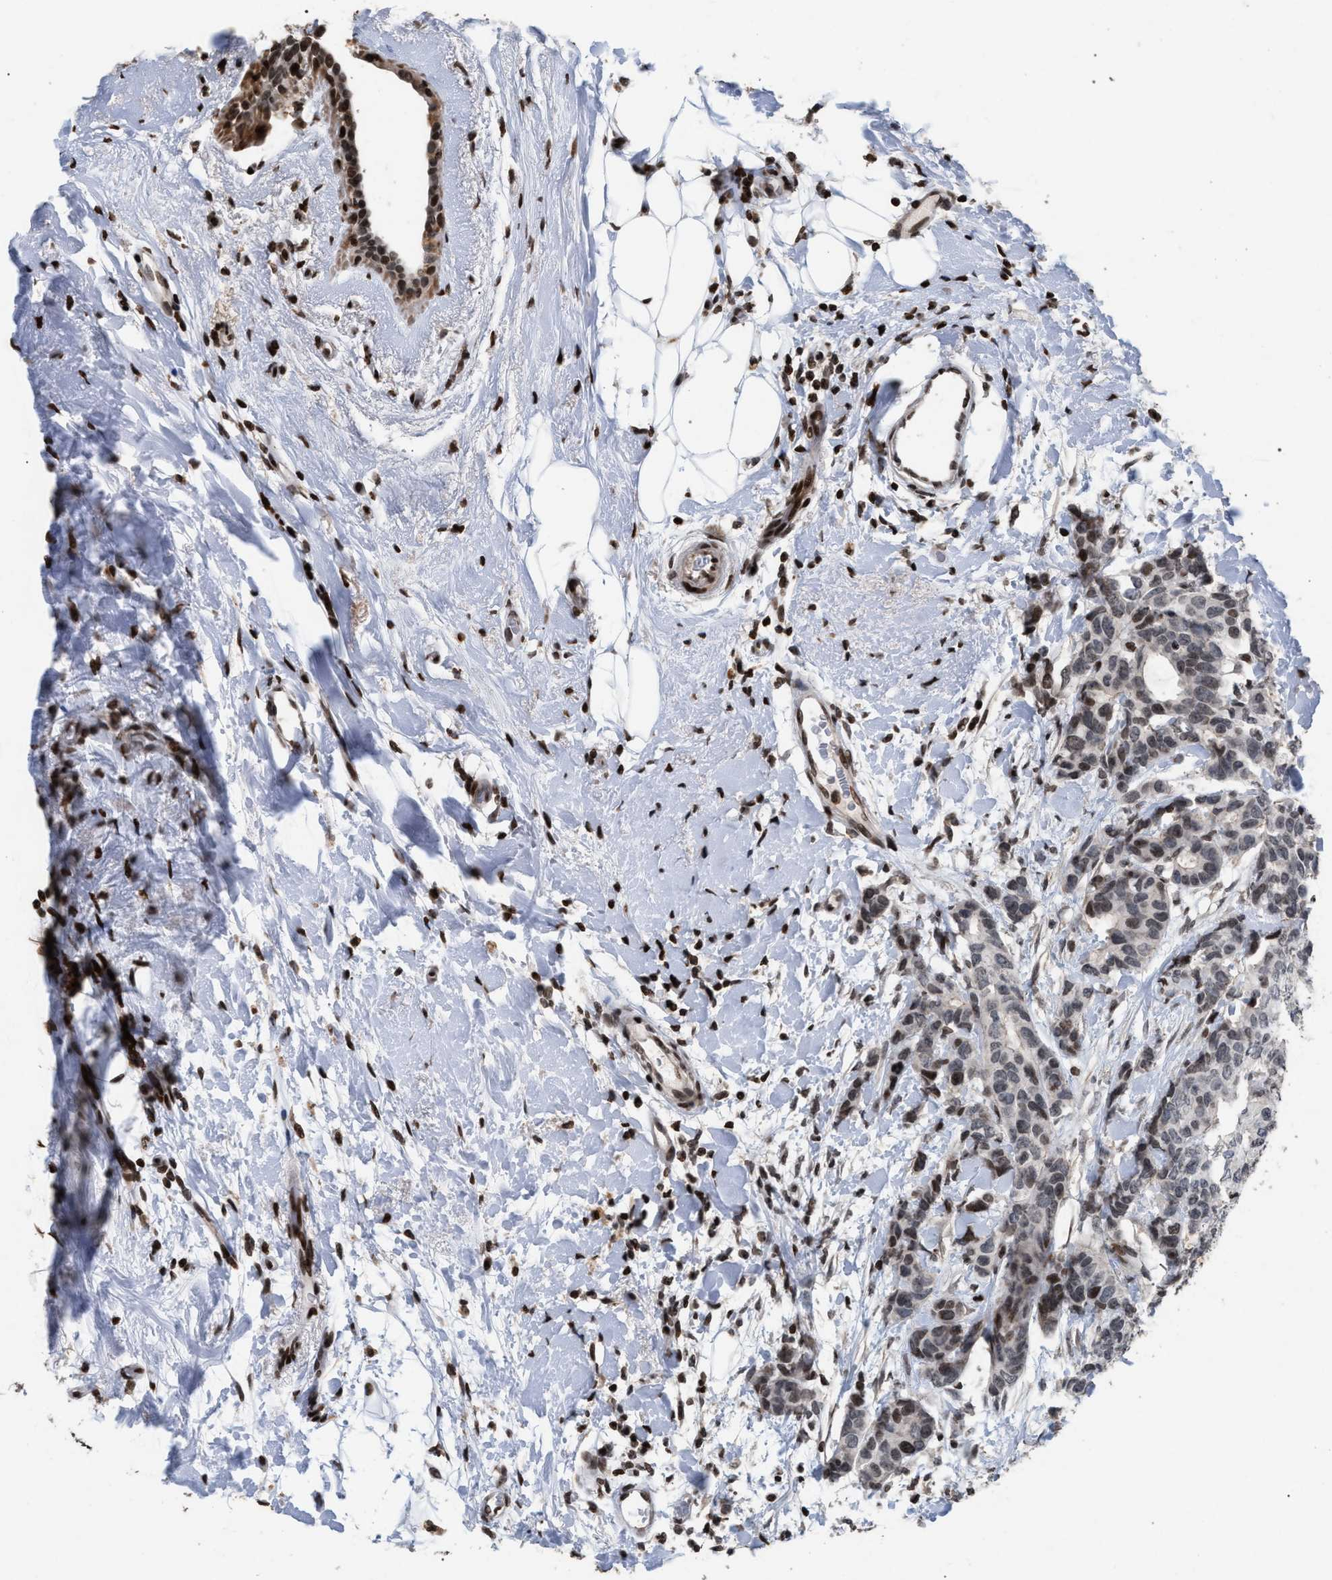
{"staining": {"intensity": "moderate", "quantity": "<25%", "location": "nuclear"}, "tissue": "breast cancer", "cell_type": "Tumor cells", "image_type": "cancer", "snomed": [{"axis": "morphology", "description": "Duct carcinoma"}, {"axis": "topography", "description": "Breast"}], "caption": "Breast cancer (infiltrating ductal carcinoma) stained for a protein reveals moderate nuclear positivity in tumor cells.", "gene": "FOXD3", "patient": {"sex": "female", "age": 87}}